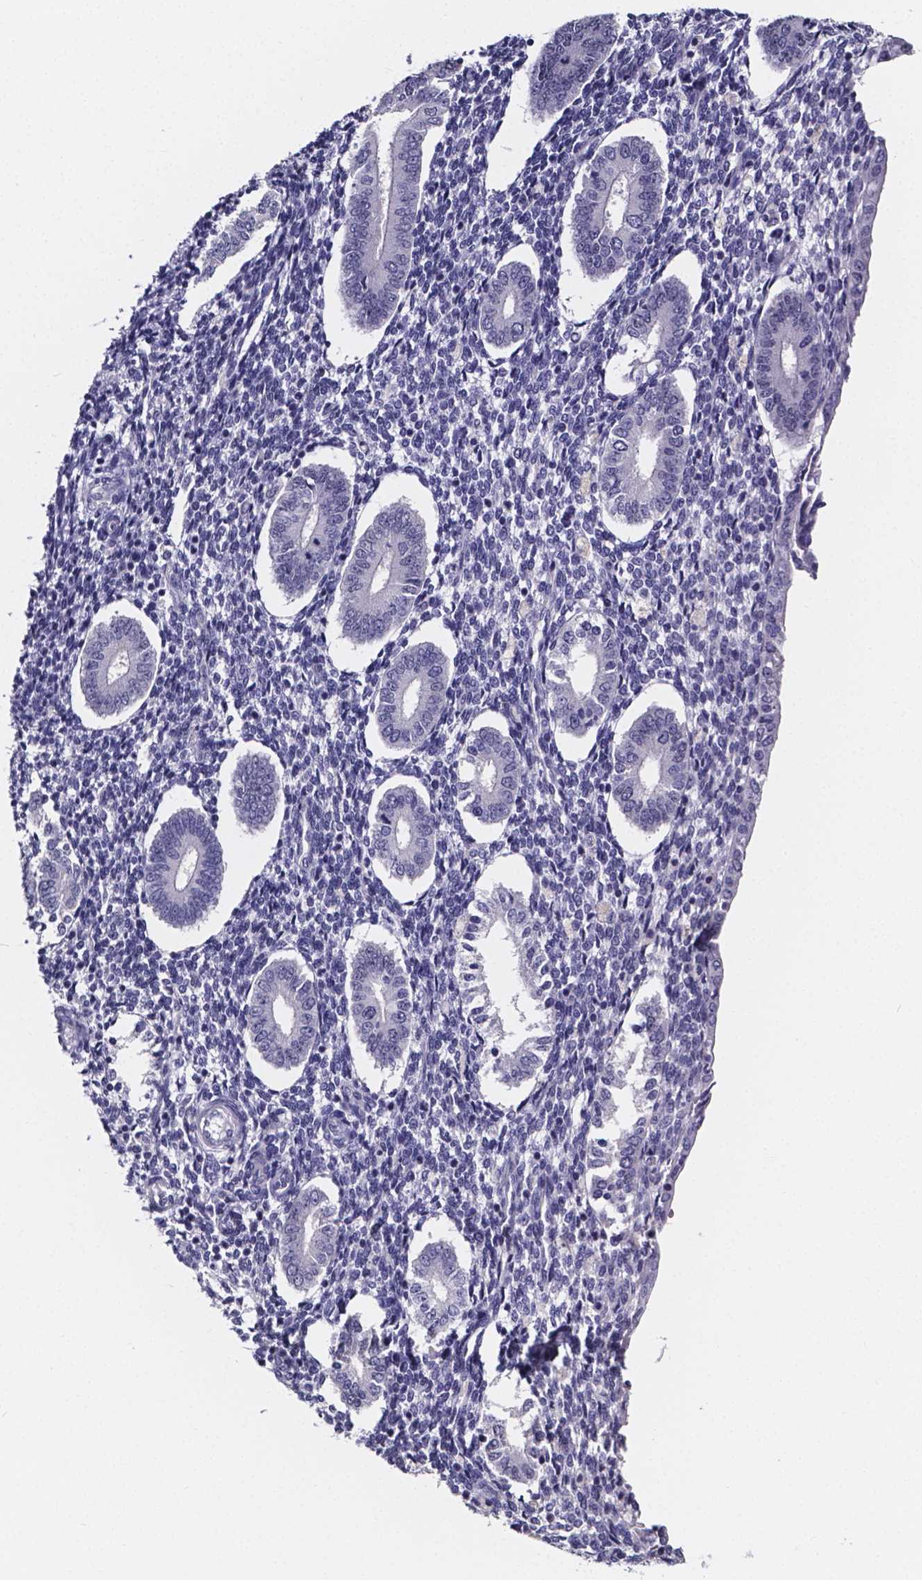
{"staining": {"intensity": "negative", "quantity": "none", "location": "none"}, "tissue": "endometrium", "cell_type": "Cells in endometrial stroma", "image_type": "normal", "snomed": [{"axis": "morphology", "description": "Normal tissue, NOS"}, {"axis": "topography", "description": "Endometrium"}], "caption": "DAB immunohistochemical staining of normal human endometrium demonstrates no significant staining in cells in endometrial stroma. (Stains: DAB (3,3'-diaminobenzidine) immunohistochemistry (IHC) with hematoxylin counter stain, Microscopy: brightfield microscopy at high magnification).", "gene": "IZUMO1", "patient": {"sex": "female", "age": 40}}